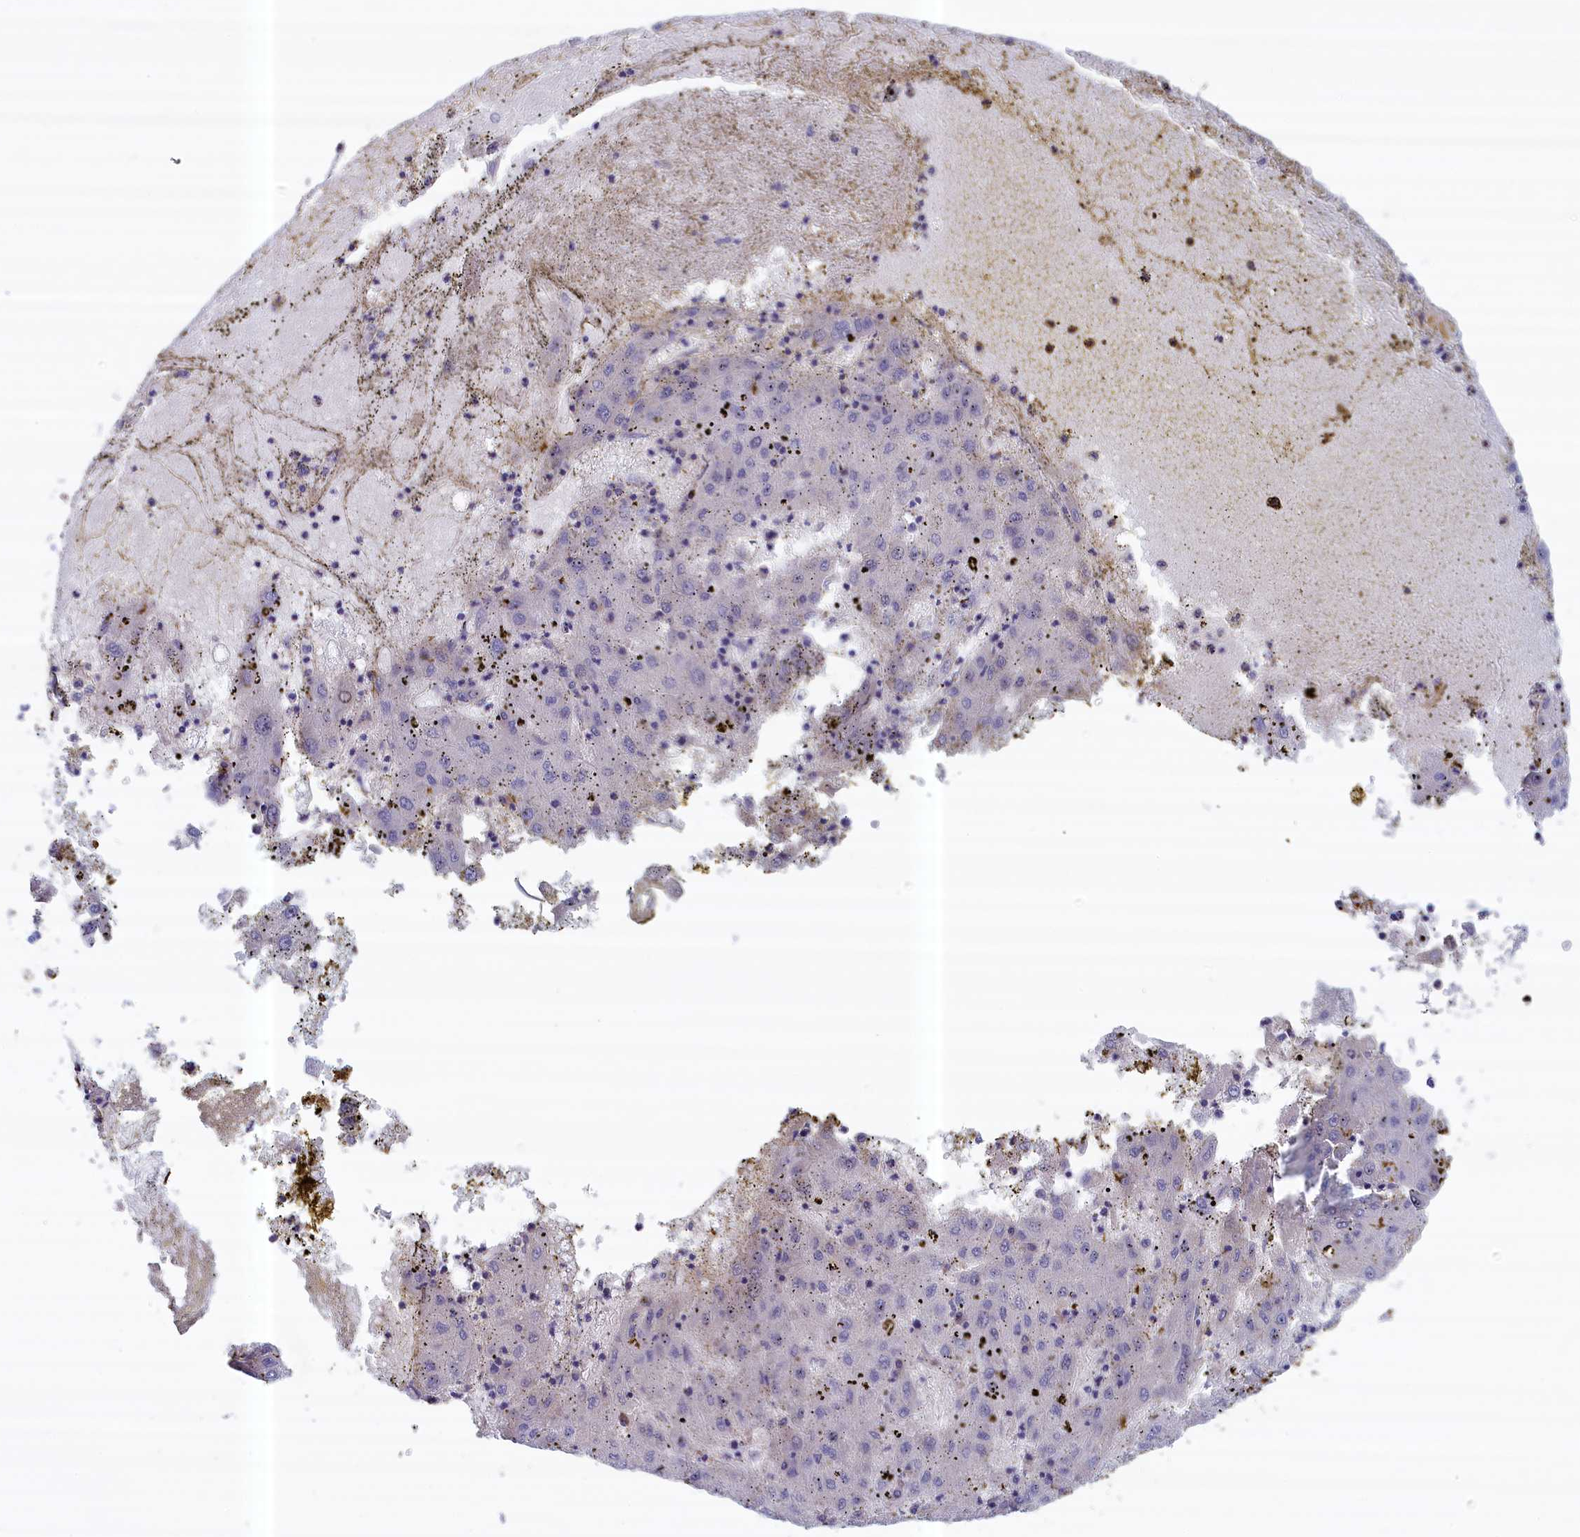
{"staining": {"intensity": "negative", "quantity": "none", "location": "none"}, "tissue": "liver cancer", "cell_type": "Tumor cells", "image_type": "cancer", "snomed": [{"axis": "morphology", "description": "Carcinoma, Hepatocellular, NOS"}, {"axis": "topography", "description": "Liver"}], "caption": "IHC of hepatocellular carcinoma (liver) reveals no positivity in tumor cells.", "gene": "ANKRD2", "patient": {"sex": "male", "age": 72}}